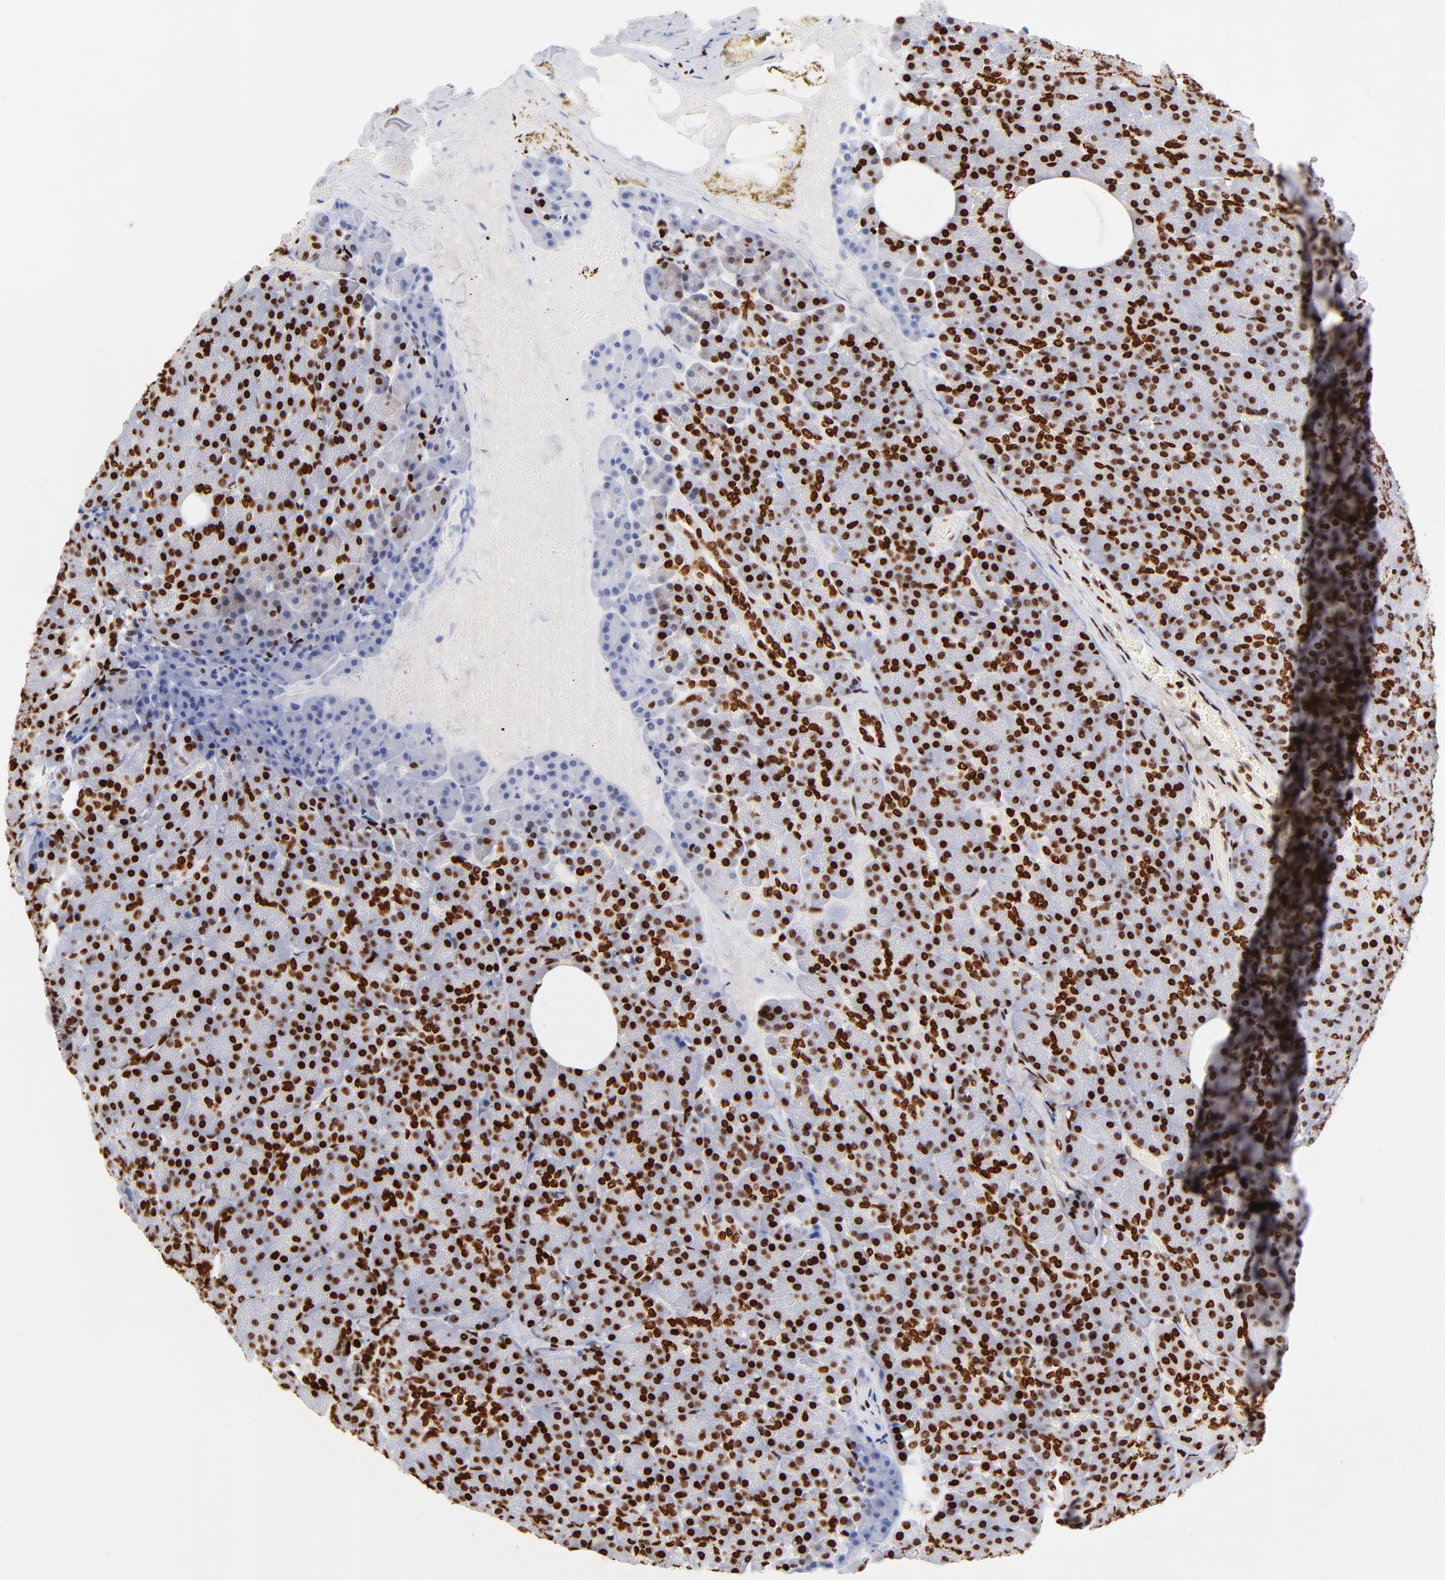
{"staining": {"intensity": "strong", "quantity": ">75%", "location": "nuclear"}, "tissue": "pancreas", "cell_type": "Exocrine glandular cells", "image_type": "normal", "snomed": [{"axis": "morphology", "description": "Normal tissue, NOS"}, {"axis": "topography", "description": "Pancreas"}], "caption": "IHC histopathology image of unremarkable pancreas stained for a protein (brown), which demonstrates high levels of strong nuclear positivity in about >75% of exocrine glandular cells.", "gene": "FBH1", "patient": {"sex": "female", "age": 35}}